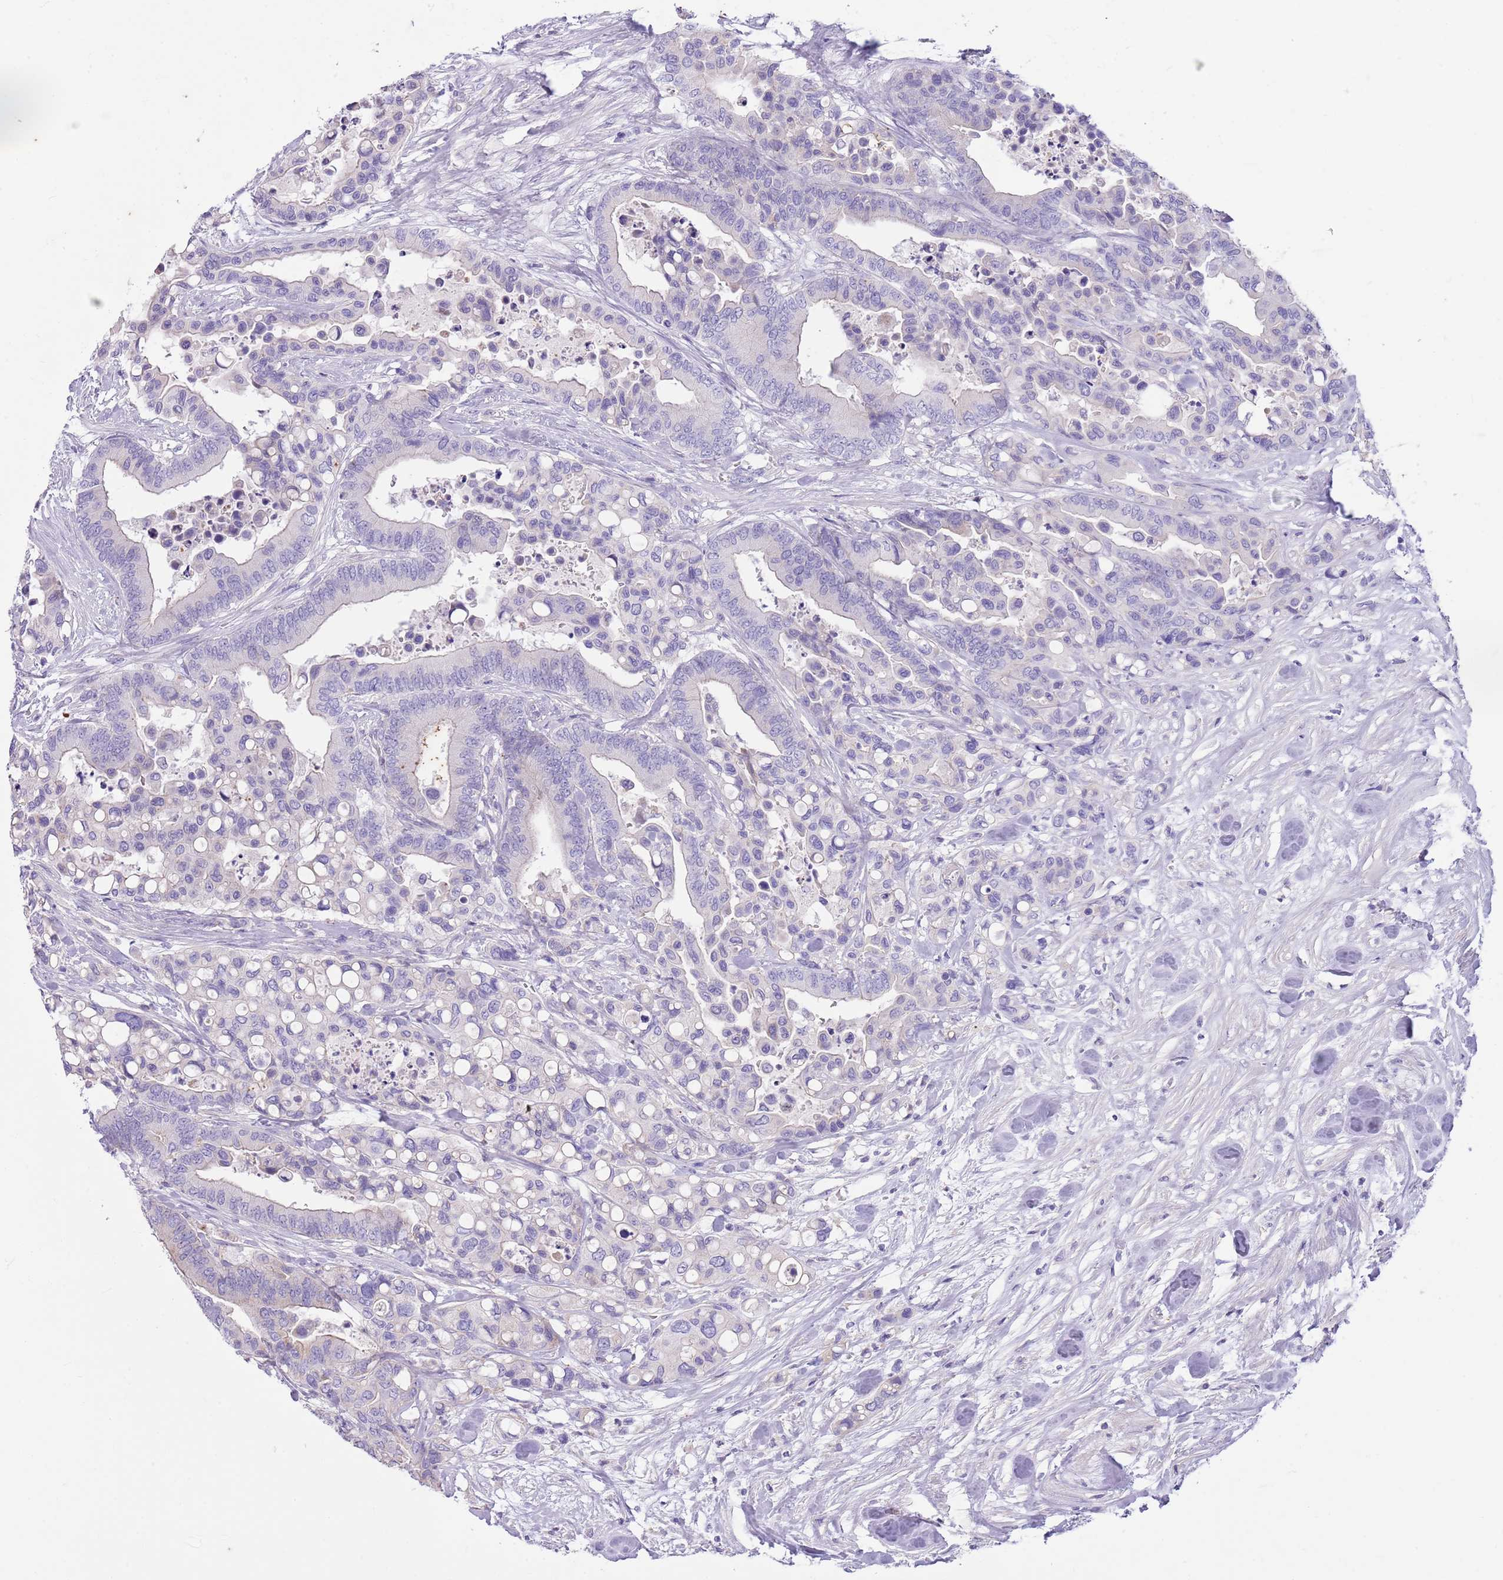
{"staining": {"intensity": "negative", "quantity": "none", "location": "none"}, "tissue": "colorectal cancer", "cell_type": "Tumor cells", "image_type": "cancer", "snomed": [{"axis": "morphology", "description": "Adenocarcinoma, NOS"}, {"axis": "topography", "description": "Colon"}], "caption": "Image shows no protein staining in tumor cells of colorectal cancer tissue.", "gene": "CNPPD1", "patient": {"sex": "male", "age": 82}}